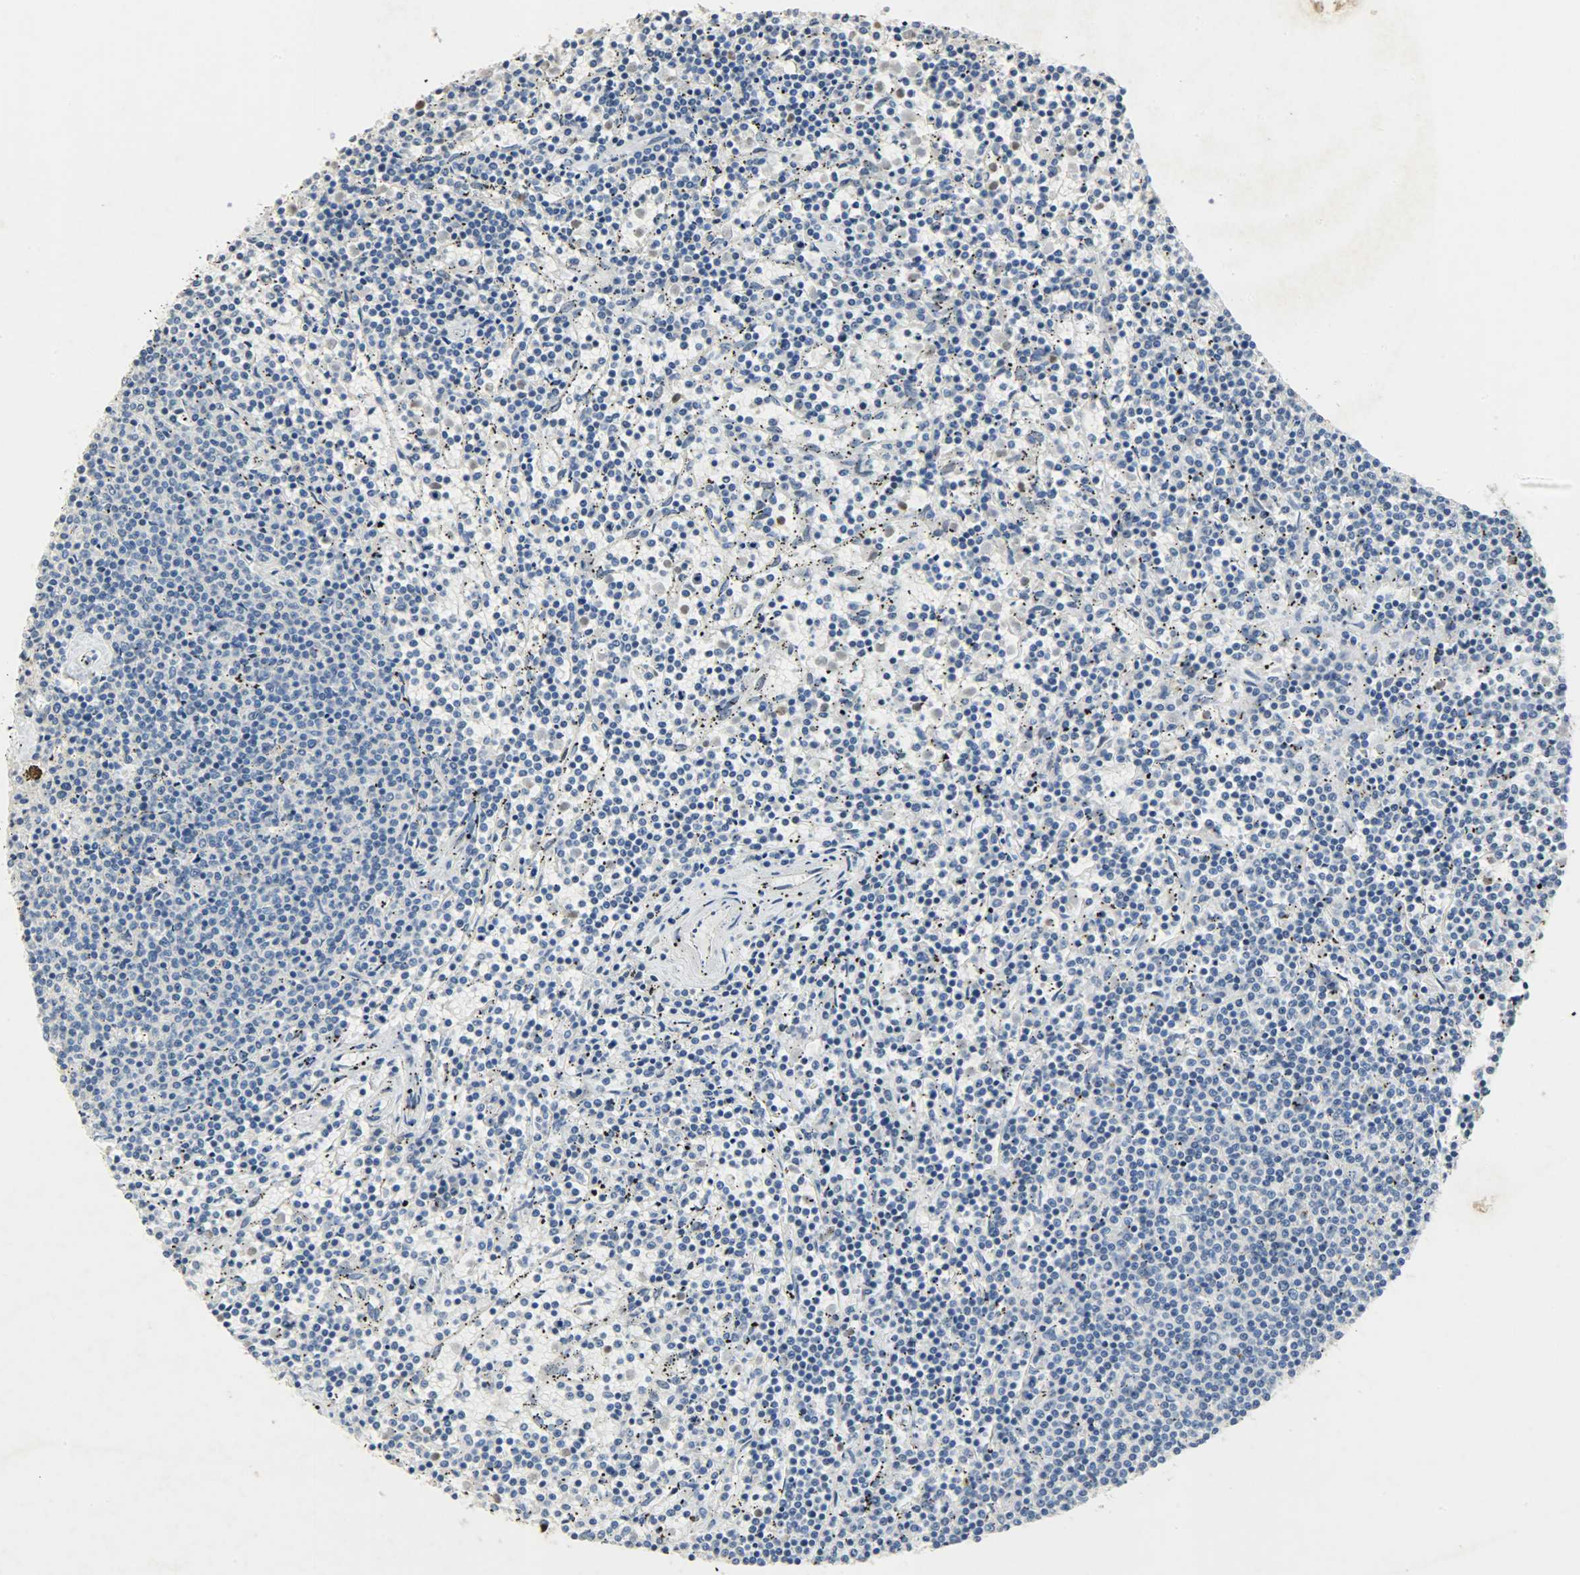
{"staining": {"intensity": "negative", "quantity": "none", "location": "none"}, "tissue": "lymphoma", "cell_type": "Tumor cells", "image_type": "cancer", "snomed": [{"axis": "morphology", "description": "Malignant lymphoma, non-Hodgkin's type, Low grade"}, {"axis": "topography", "description": "Spleen"}], "caption": "Histopathology image shows no protein positivity in tumor cells of lymphoma tissue.", "gene": "DNAJB6", "patient": {"sex": "female", "age": 50}}